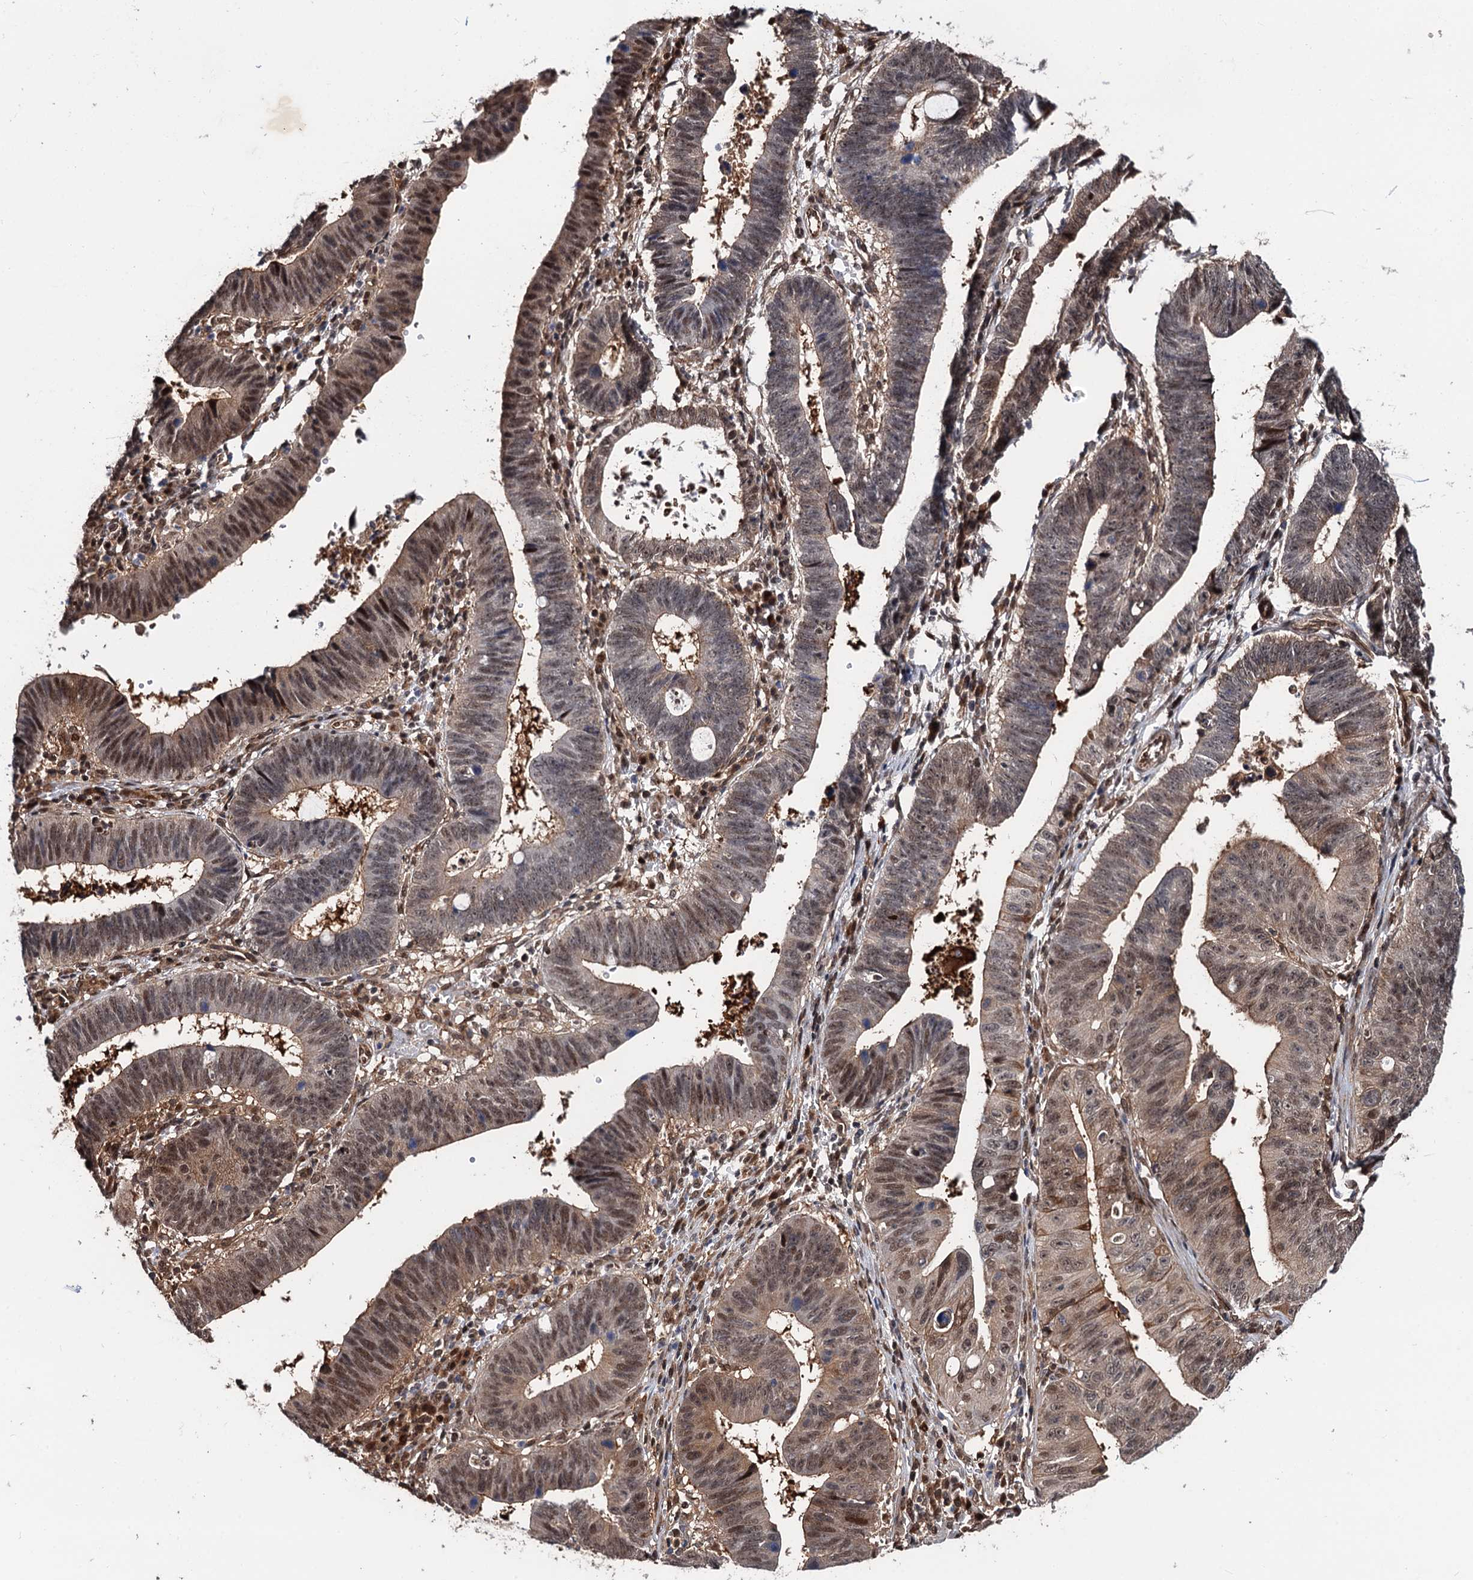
{"staining": {"intensity": "moderate", "quantity": ">75%", "location": "nuclear"}, "tissue": "stomach cancer", "cell_type": "Tumor cells", "image_type": "cancer", "snomed": [{"axis": "morphology", "description": "Adenocarcinoma, NOS"}, {"axis": "topography", "description": "Stomach"}], "caption": "This photomicrograph demonstrates stomach cancer stained with immunohistochemistry (IHC) to label a protein in brown. The nuclear of tumor cells show moderate positivity for the protein. Nuclei are counter-stained blue.", "gene": "CDC23", "patient": {"sex": "male", "age": 59}}